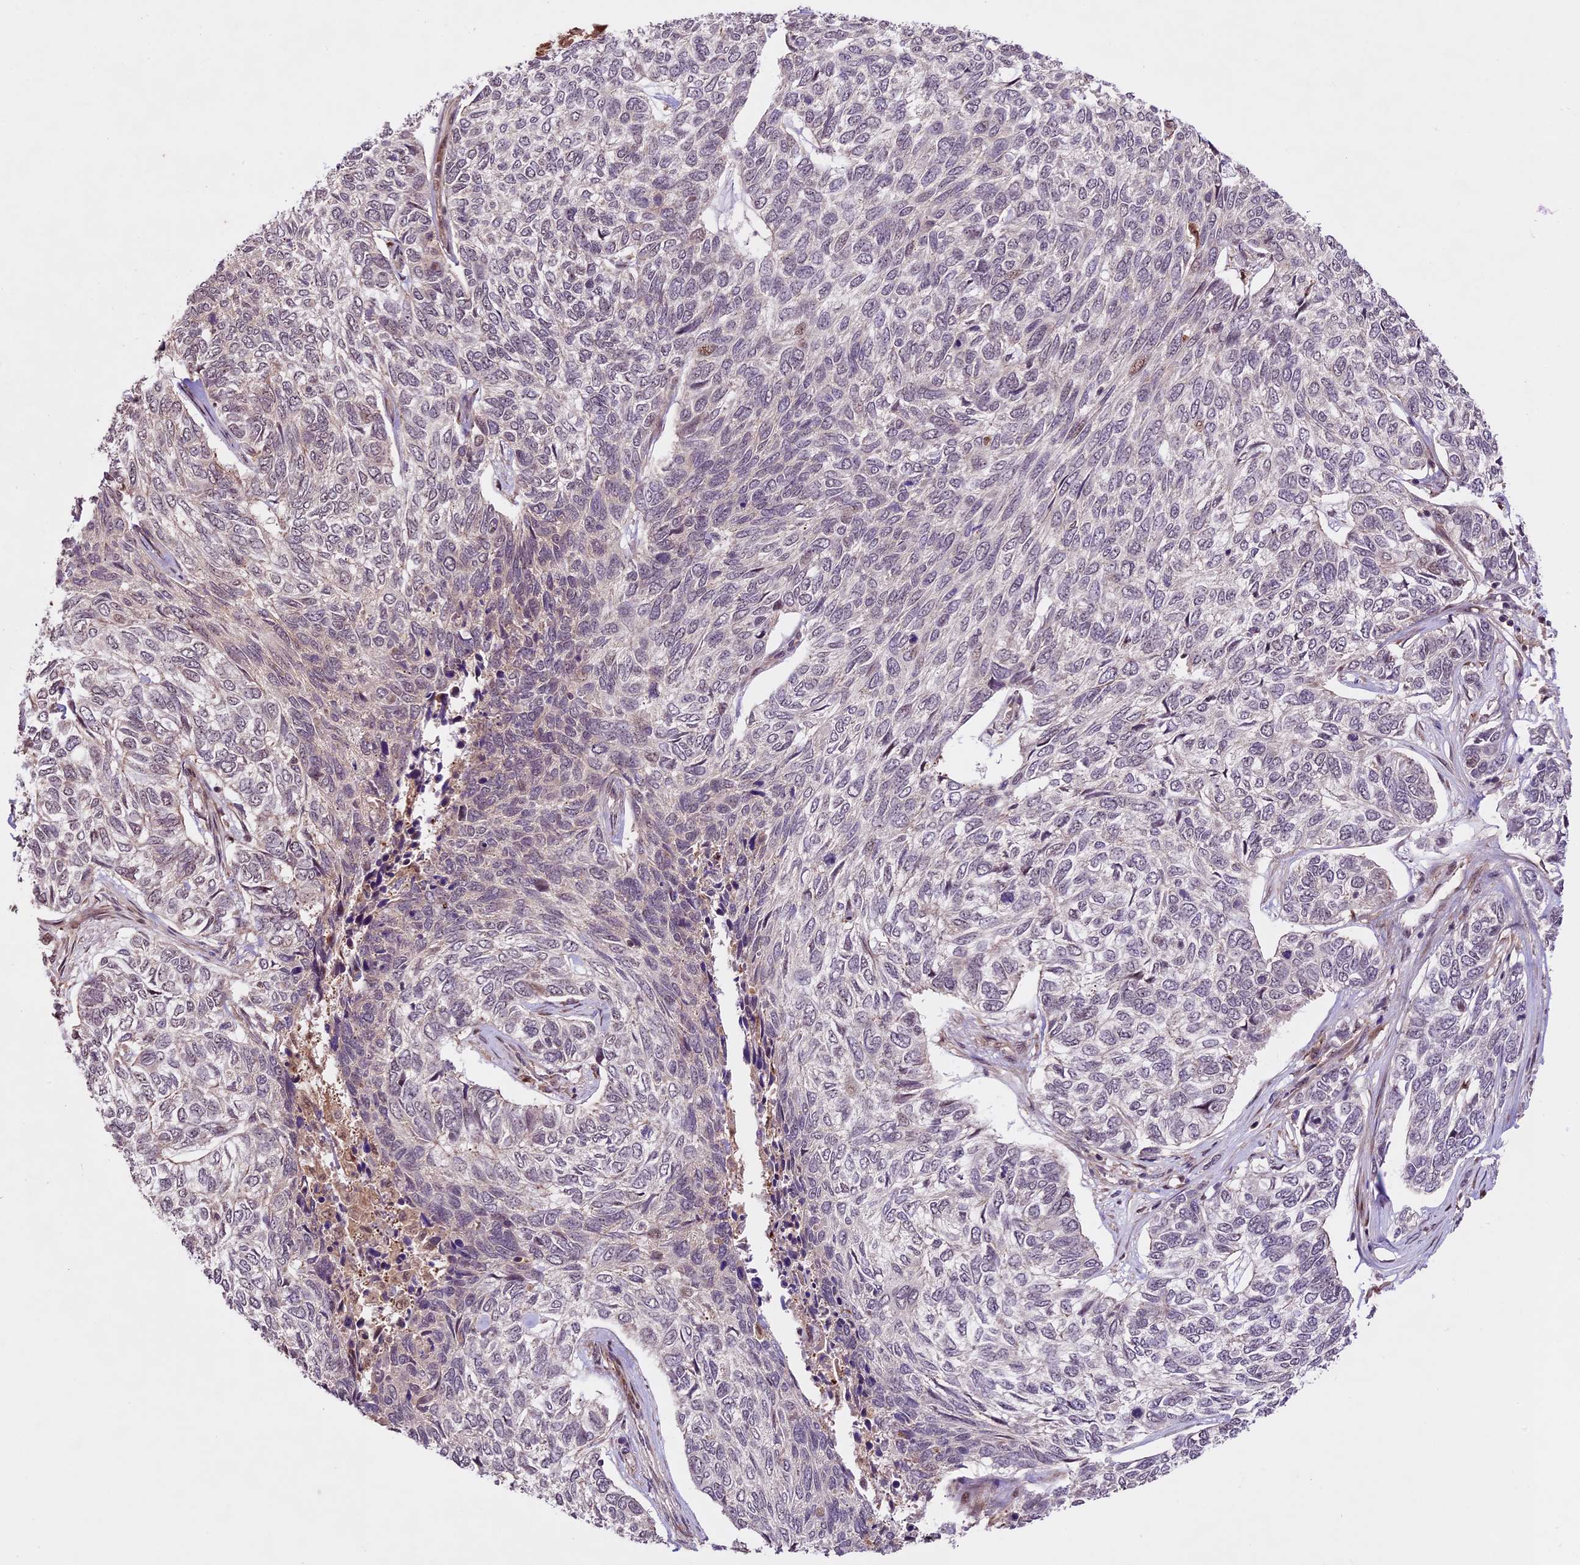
{"staining": {"intensity": "weak", "quantity": "<25%", "location": "nuclear"}, "tissue": "skin cancer", "cell_type": "Tumor cells", "image_type": "cancer", "snomed": [{"axis": "morphology", "description": "Basal cell carcinoma"}, {"axis": "topography", "description": "Skin"}], "caption": "A micrograph of human skin cancer (basal cell carcinoma) is negative for staining in tumor cells.", "gene": "DHX38", "patient": {"sex": "female", "age": 65}}